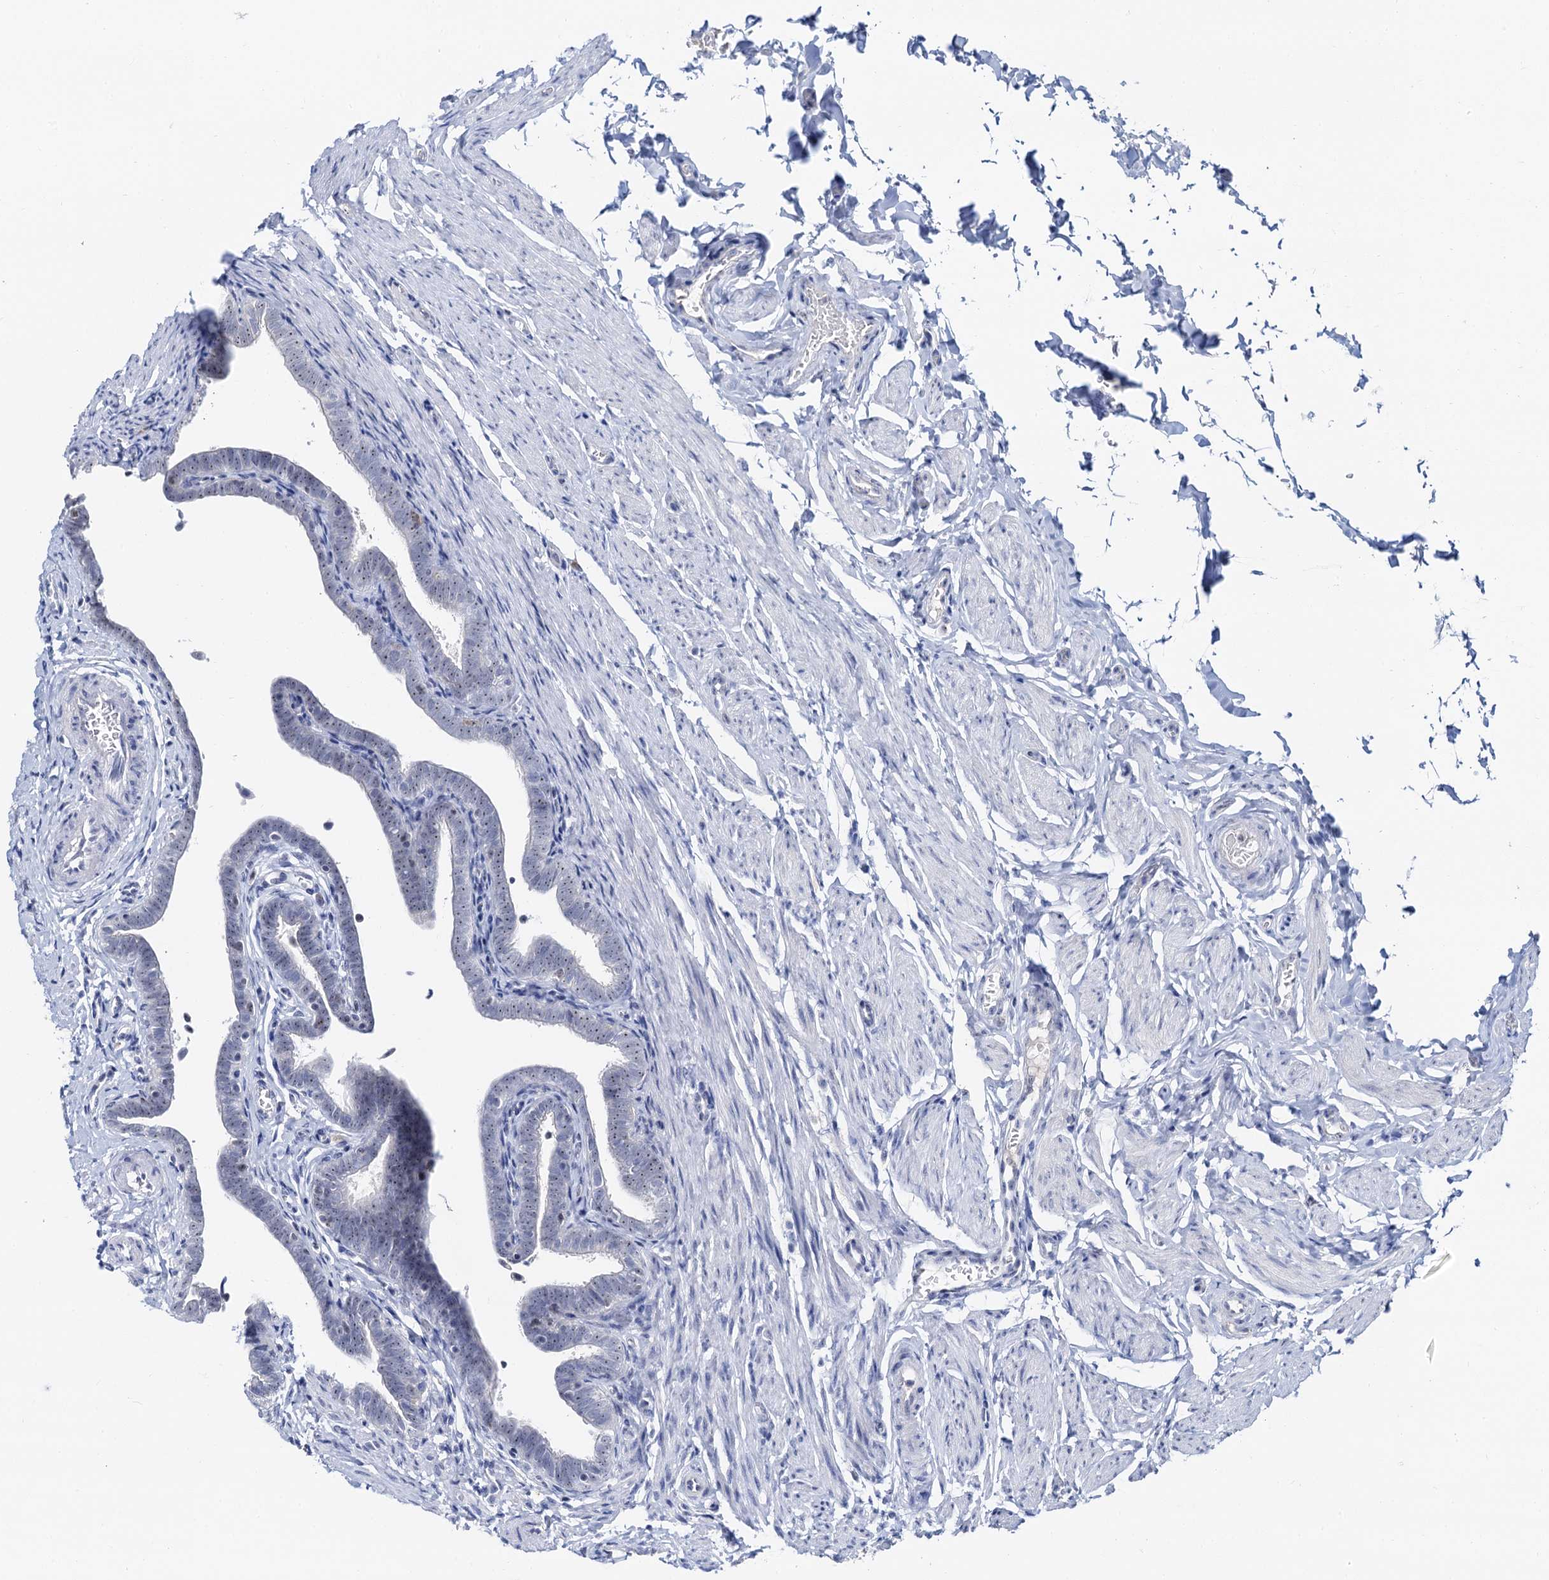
{"staining": {"intensity": "weak", "quantity": "25%-75%", "location": "nuclear"}, "tissue": "fallopian tube", "cell_type": "Glandular cells", "image_type": "normal", "snomed": [{"axis": "morphology", "description": "Normal tissue, NOS"}, {"axis": "topography", "description": "Fallopian tube"}], "caption": "Immunohistochemical staining of normal human fallopian tube exhibits low levels of weak nuclear positivity in about 25%-75% of glandular cells.", "gene": "NOP2", "patient": {"sex": "female", "age": 36}}